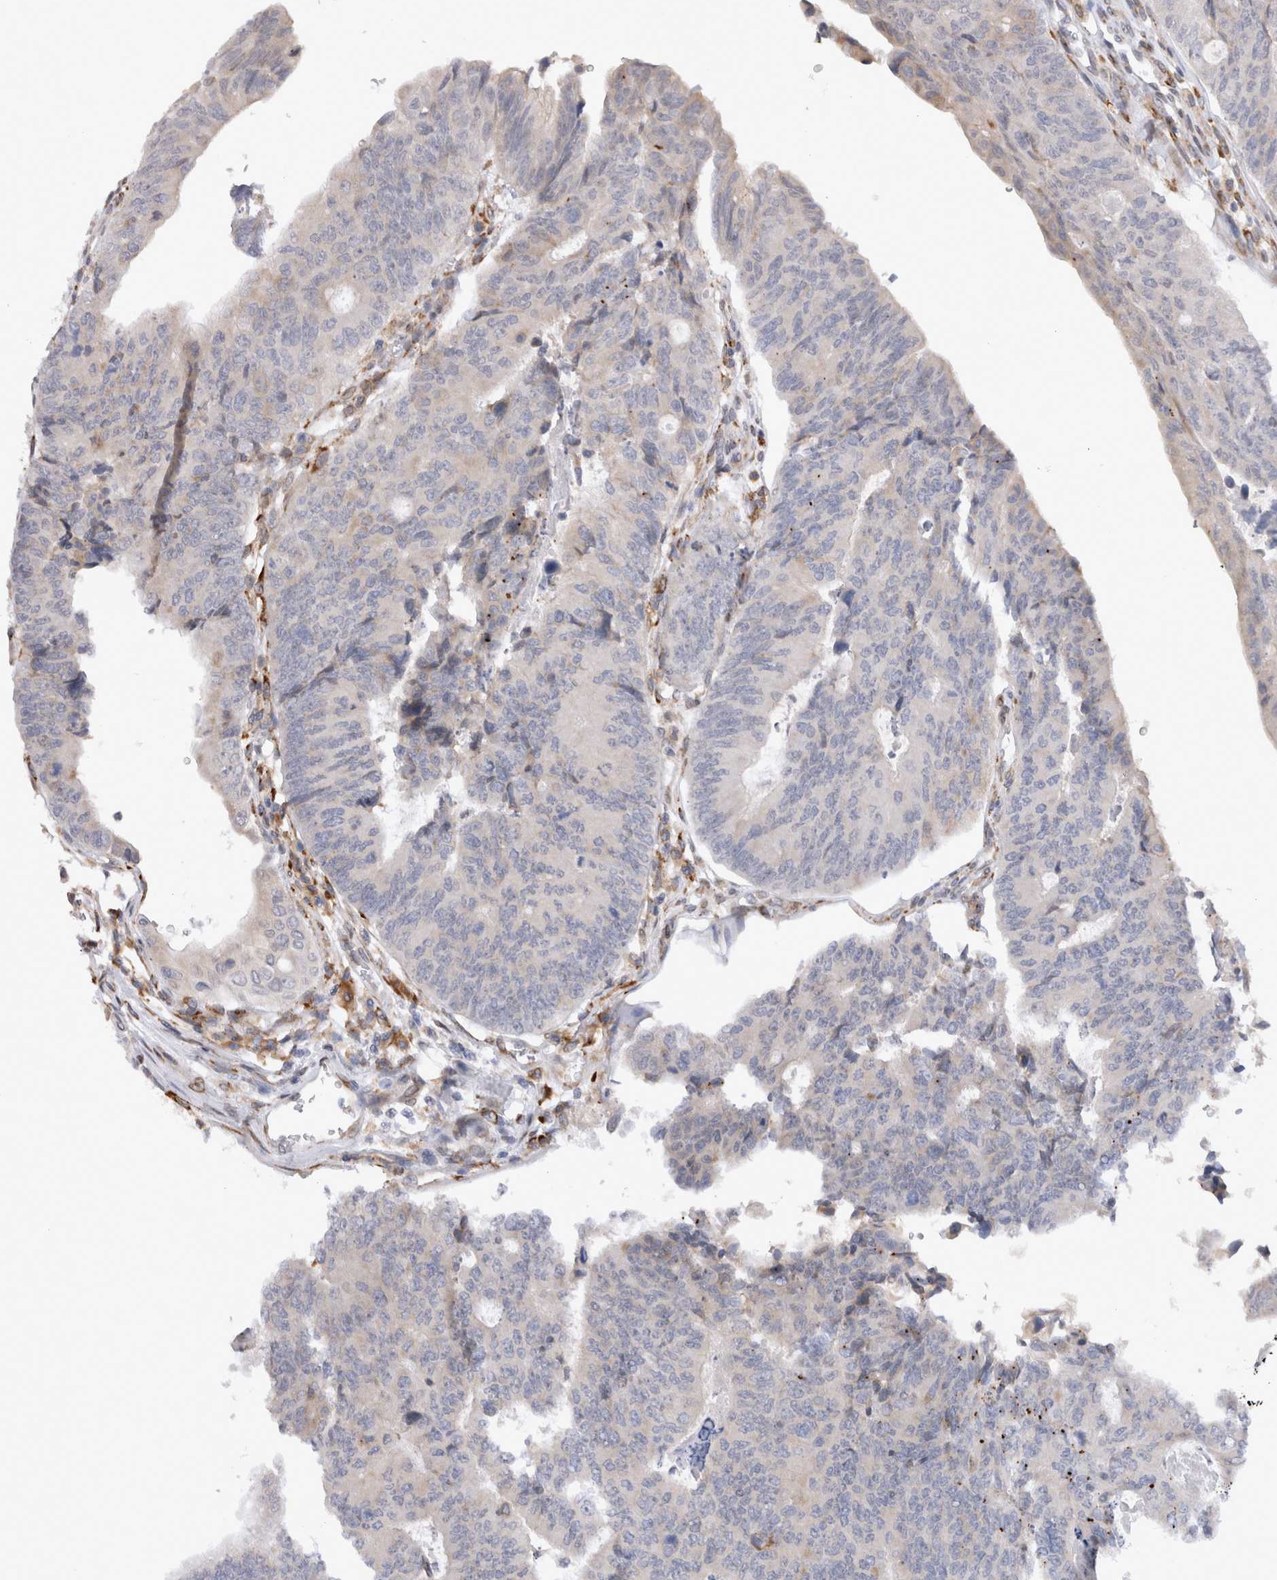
{"staining": {"intensity": "negative", "quantity": "none", "location": "none"}, "tissue": "colorectal cancer", "cell_type": "Tumor cells", "image_type": "cancer", "snomed": [{"axis": "morphology", "description": "Adenocarcinoma, NOS"}, {"axis": "topography", "description": "Colon"}], "caption": "There is no significant staining in tumor cells of colorectal adenocarcinoma.", "gene": "VCPIP1", "patient": {"sex": "female", "age": 67}}